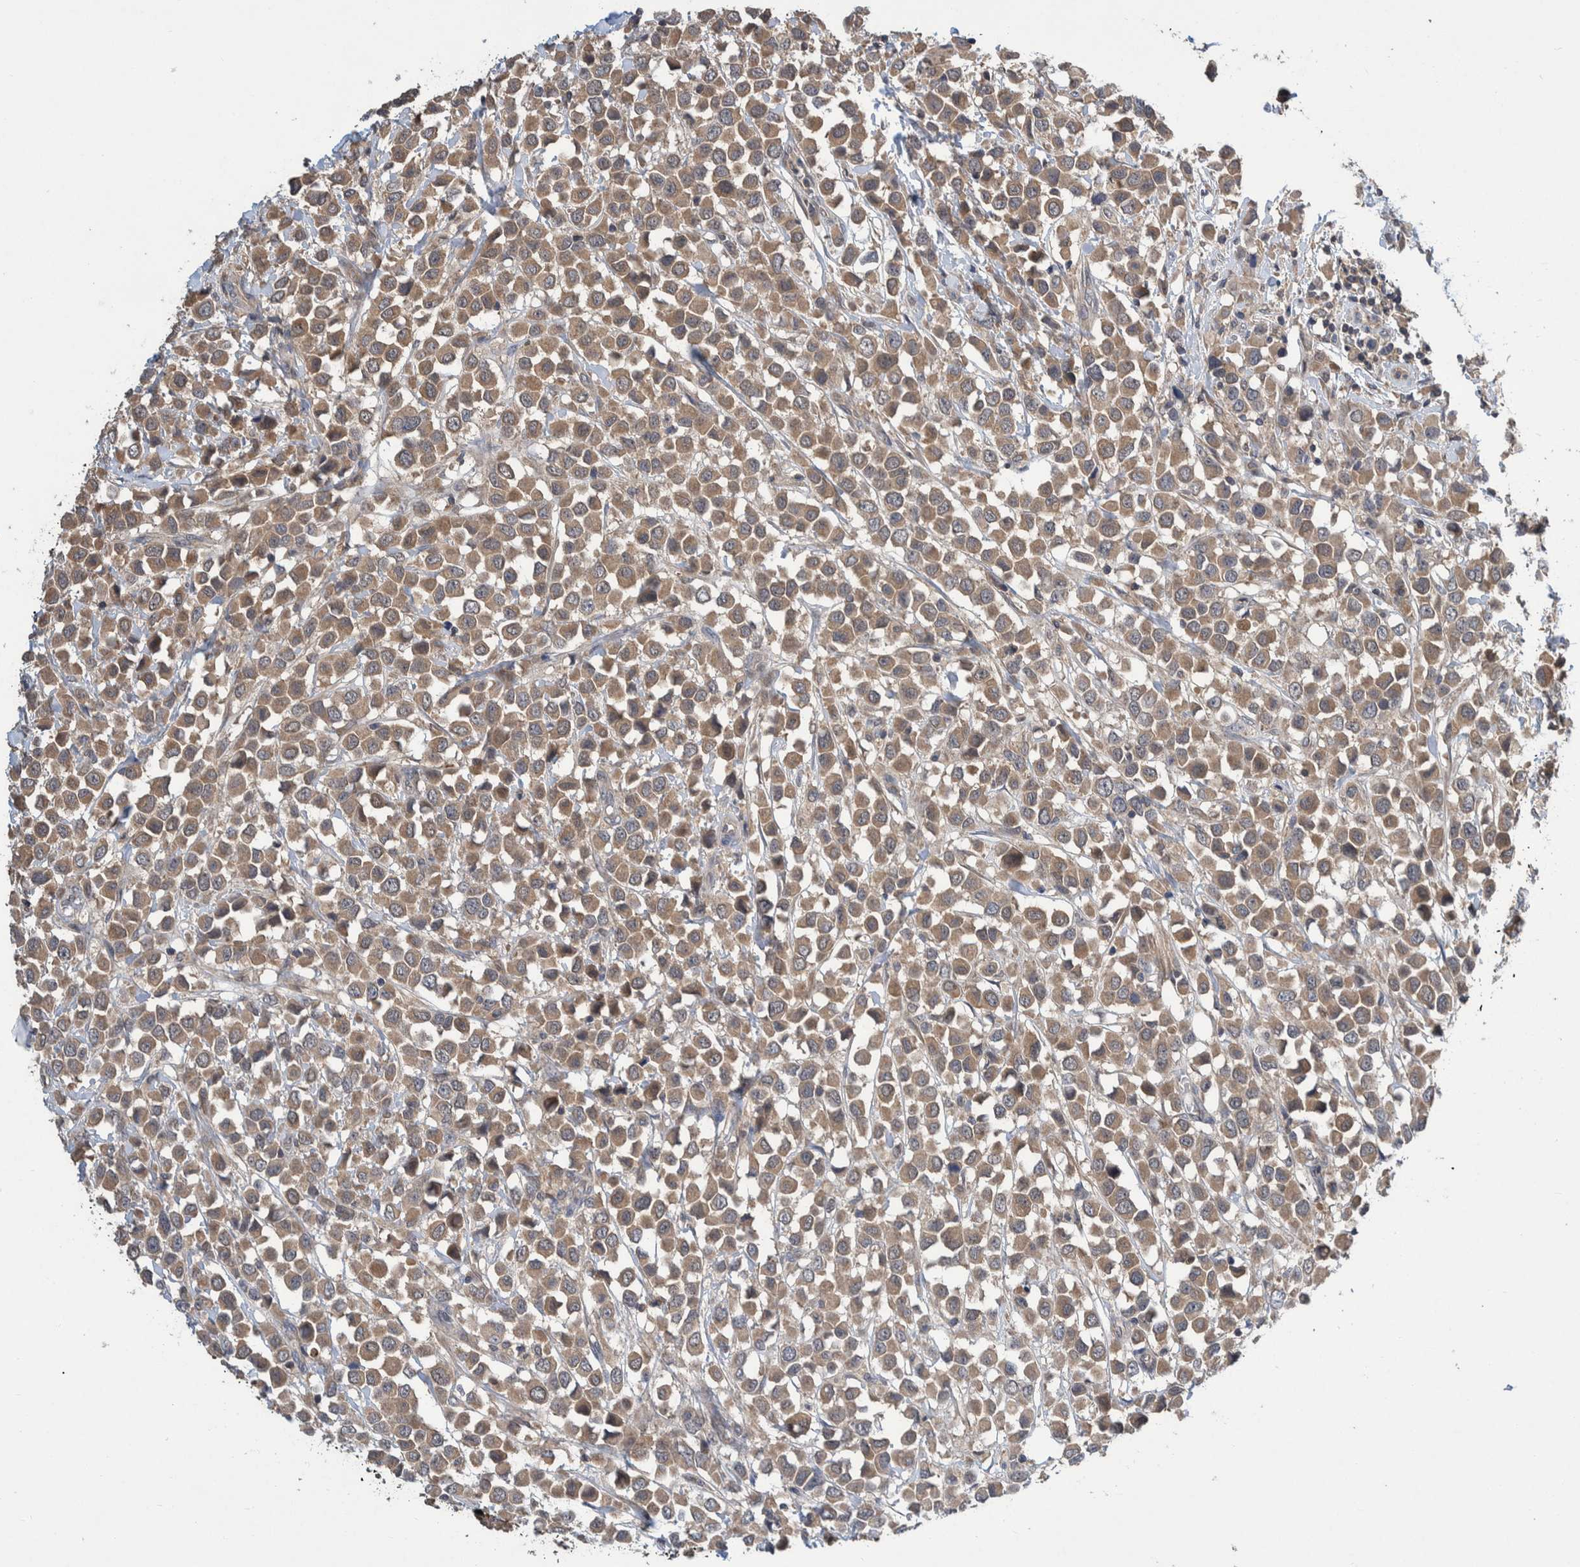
{"staining": {"intensity": "moderate", "quantity": ">75%", "location": "cytoplasmic/membranous"}, "tissue": "breast cancer", "cell_type": "Tumor cells", "image_type": "cancer", "snomed": [{"axis": "morphology", "description": "Duct carcinoma"}, {"axis": "topography", "description": "Breast"}], "caption": "Human invasive ductal carcinoma (breast) stained for a protein (brown) exhibits moderate cytoplasmic/membranous positive staining in approximately >75% of tumor cells.", "gene": "PLPBP", "patient": {"sex": "female", "age": 61}}